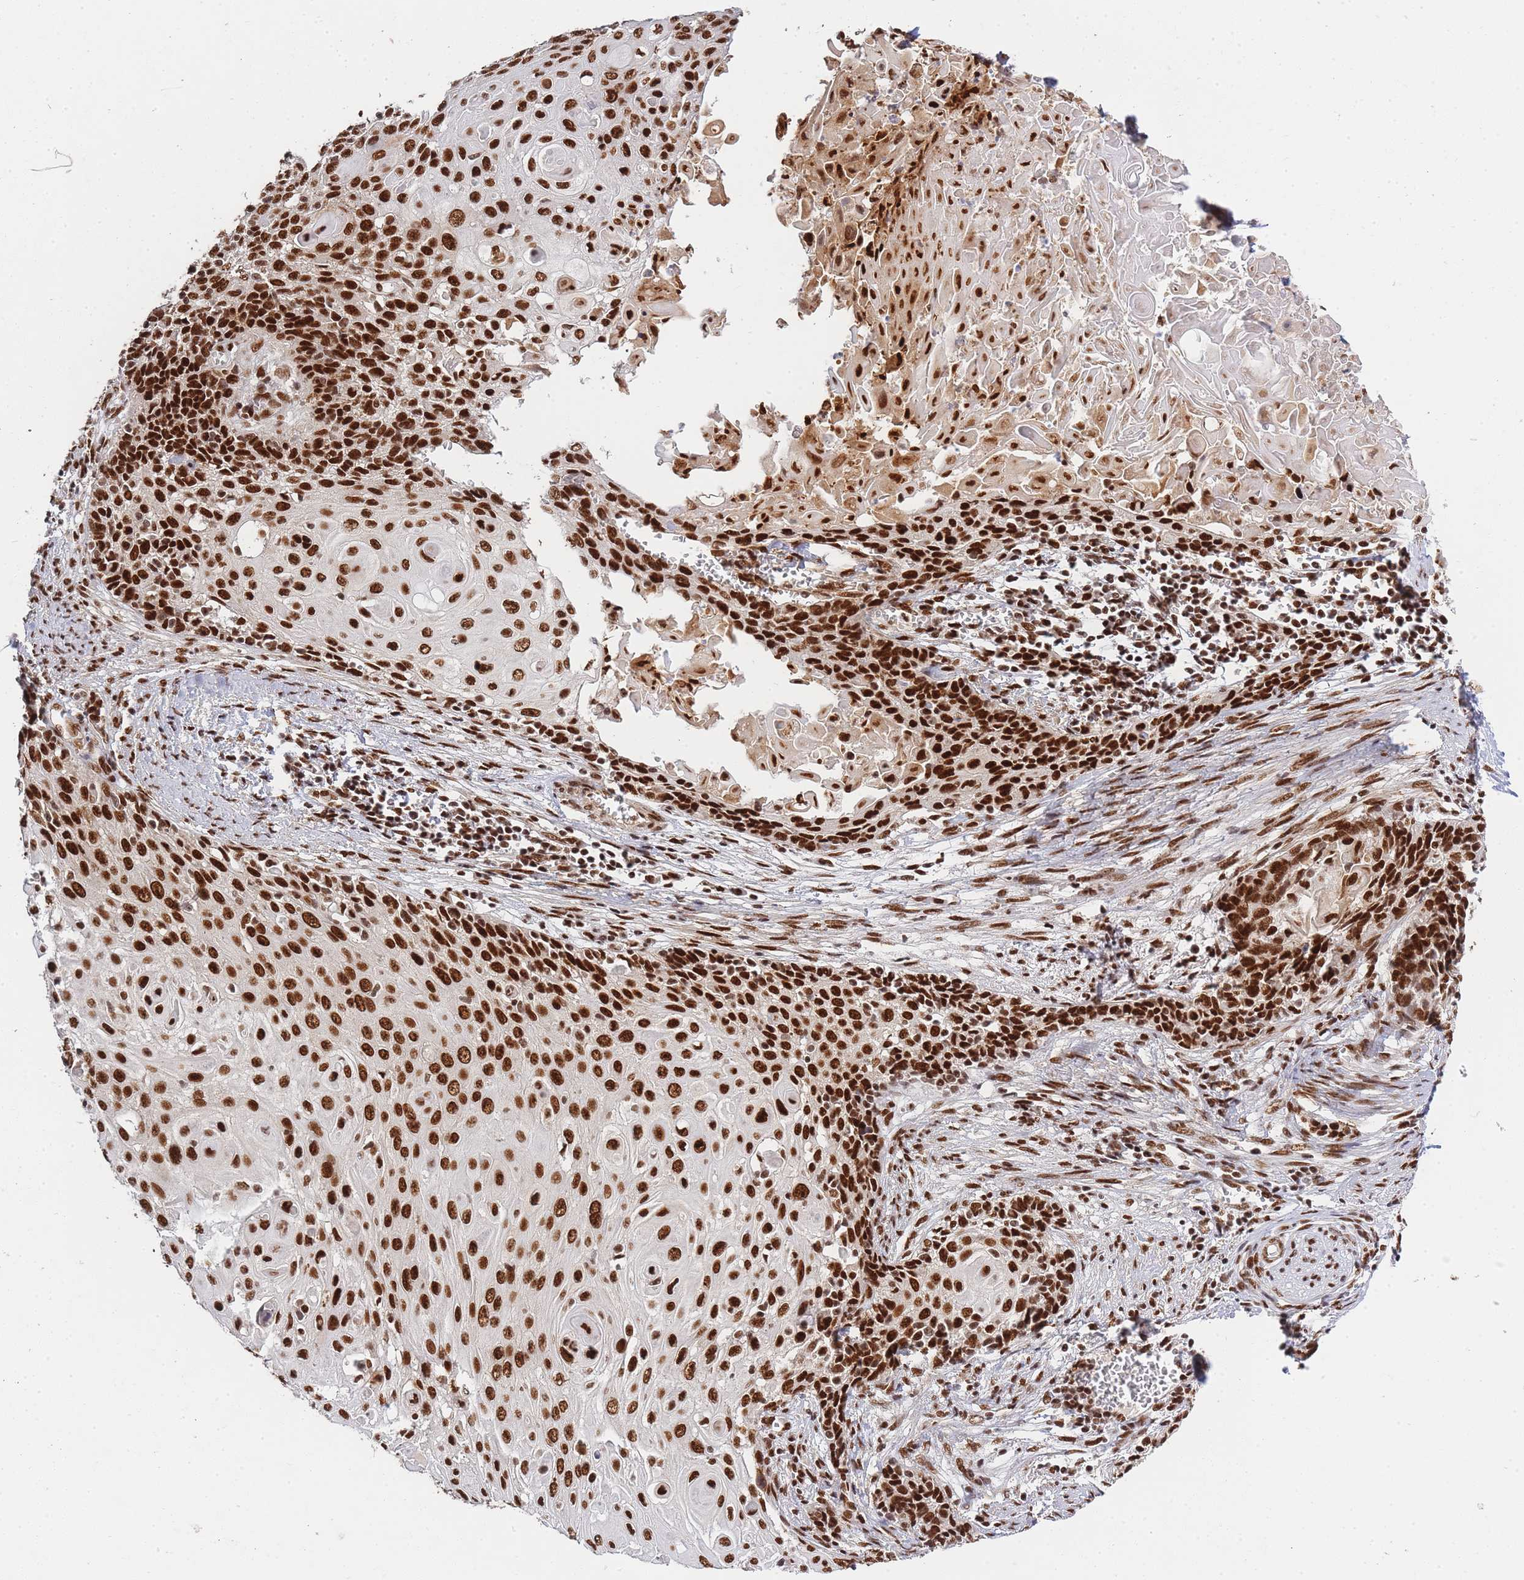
{"staining": {"intensity": "strong", "quantity": ">75%", "location": "nuclear"}, "tissue": "cervical cancer", "cell_type": "Tumor cells", "image_type": "cancer", "snomed": [{"axis": "morphology", "description": "Squamous cell carcinoma, NOS"}, {"axis": "topography", "description": "Cervix"}], "caption": "Protein expression analysis of human squamous cell carcinoma (cervical) reveals strong nuclear positivity in approximately >75% of tumor cells.", "gene": "PRKDC", "patient": {"sex": "female", "age": 39}}